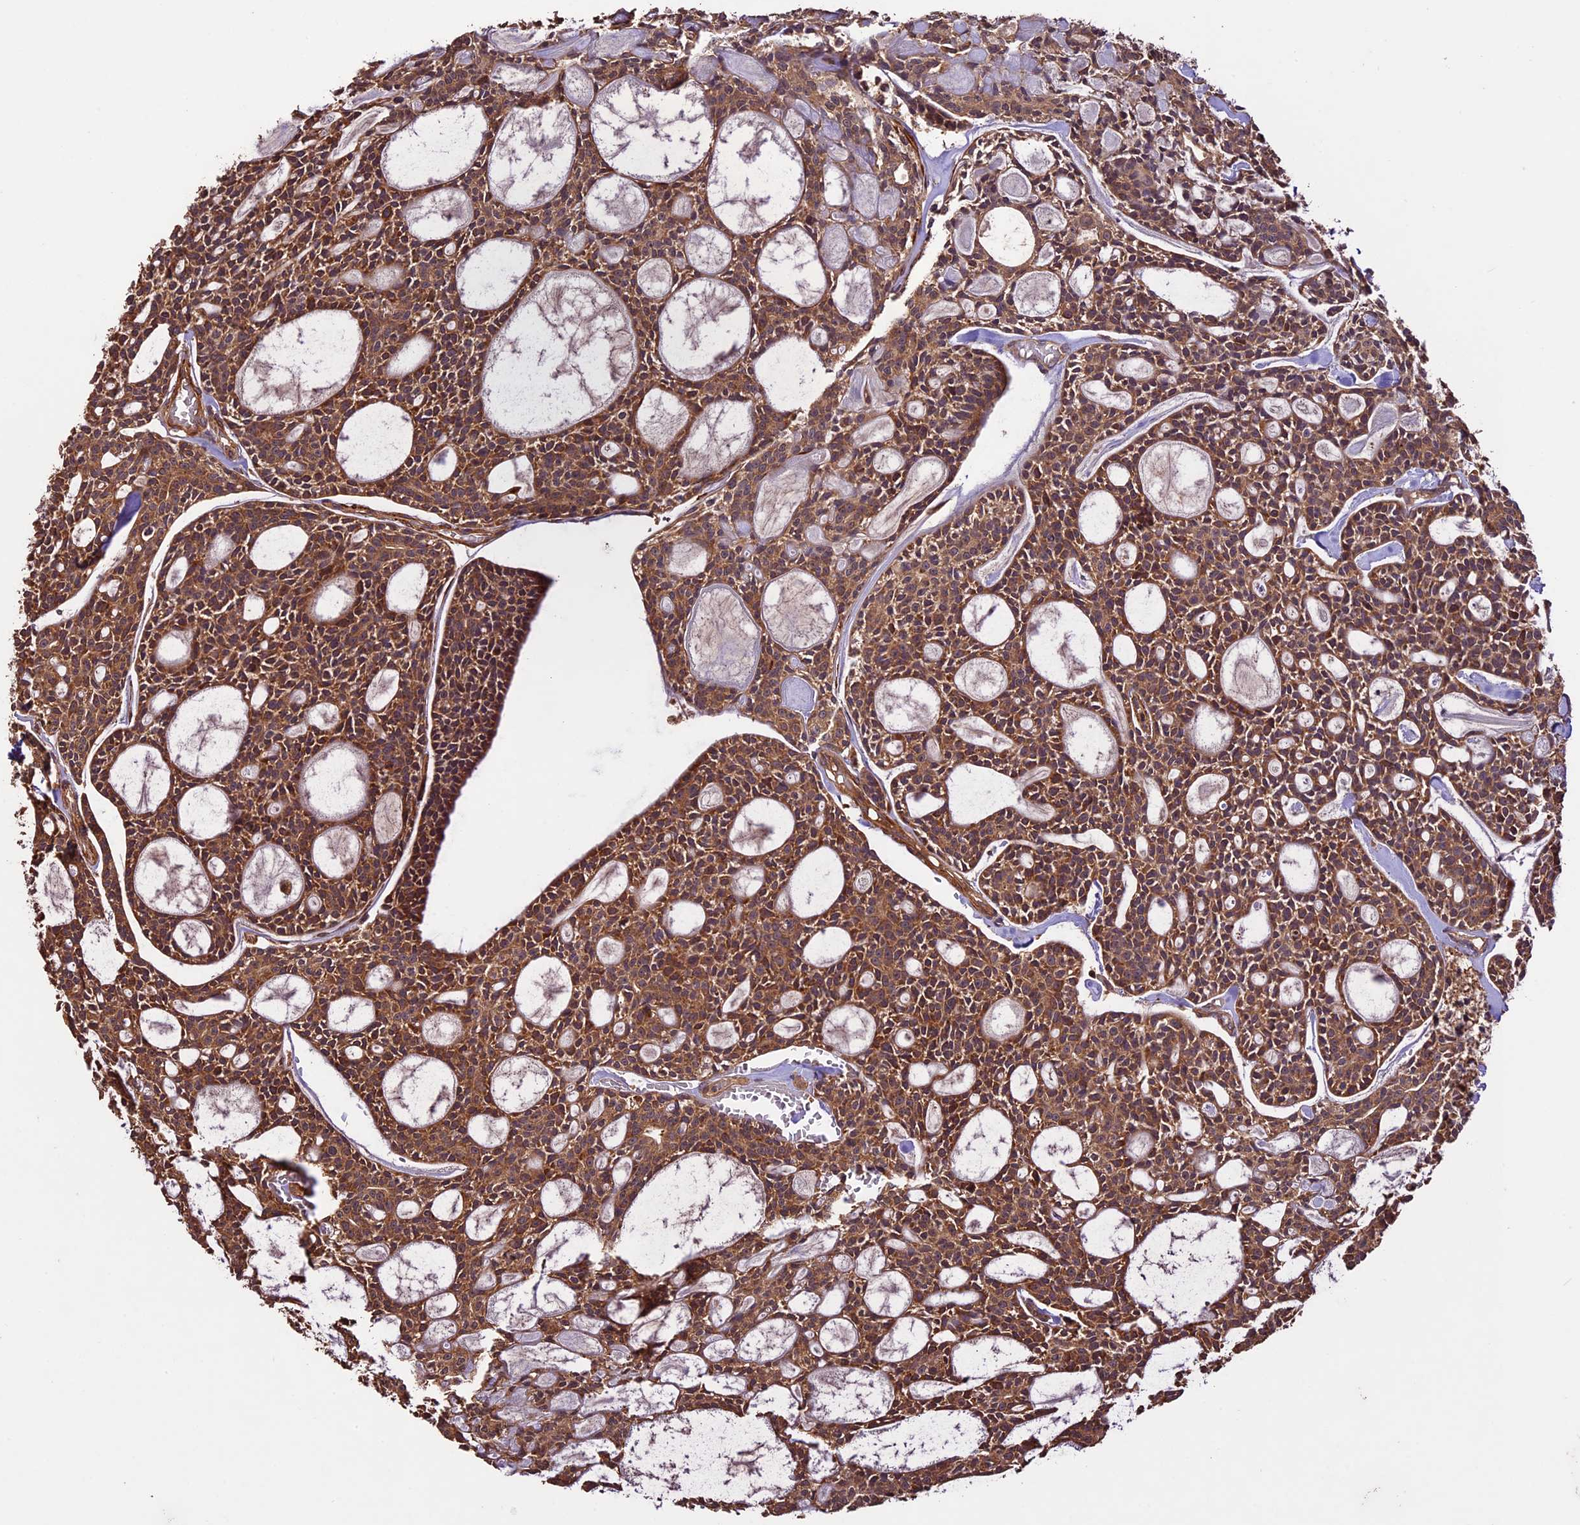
{"staining": {"intensity": "moderate", "quantity": ">75%", "location": "cytoplasmic/membranous"}, "tissue": "head and neck cancer", "cell_type": "Tumor cells", "image_type": "cancer", "snomed": [{"axis": "morphology", "description": "Adenocarcinoma, NOS"}, {"axis": "topography", "description": "Salivary gland"}, {"axis": "topography", "description": "Head-Neck"}], "caption": "Immunohistochemistry (IHC) (DAB) staining of human head and neck adenocarcinoma reveals moderate cytoplasmic/membranous protein expression in approximately >75% of tumor cells.", "gene": "CRLF1", "patient": {"sex": "male", "age": 55}}